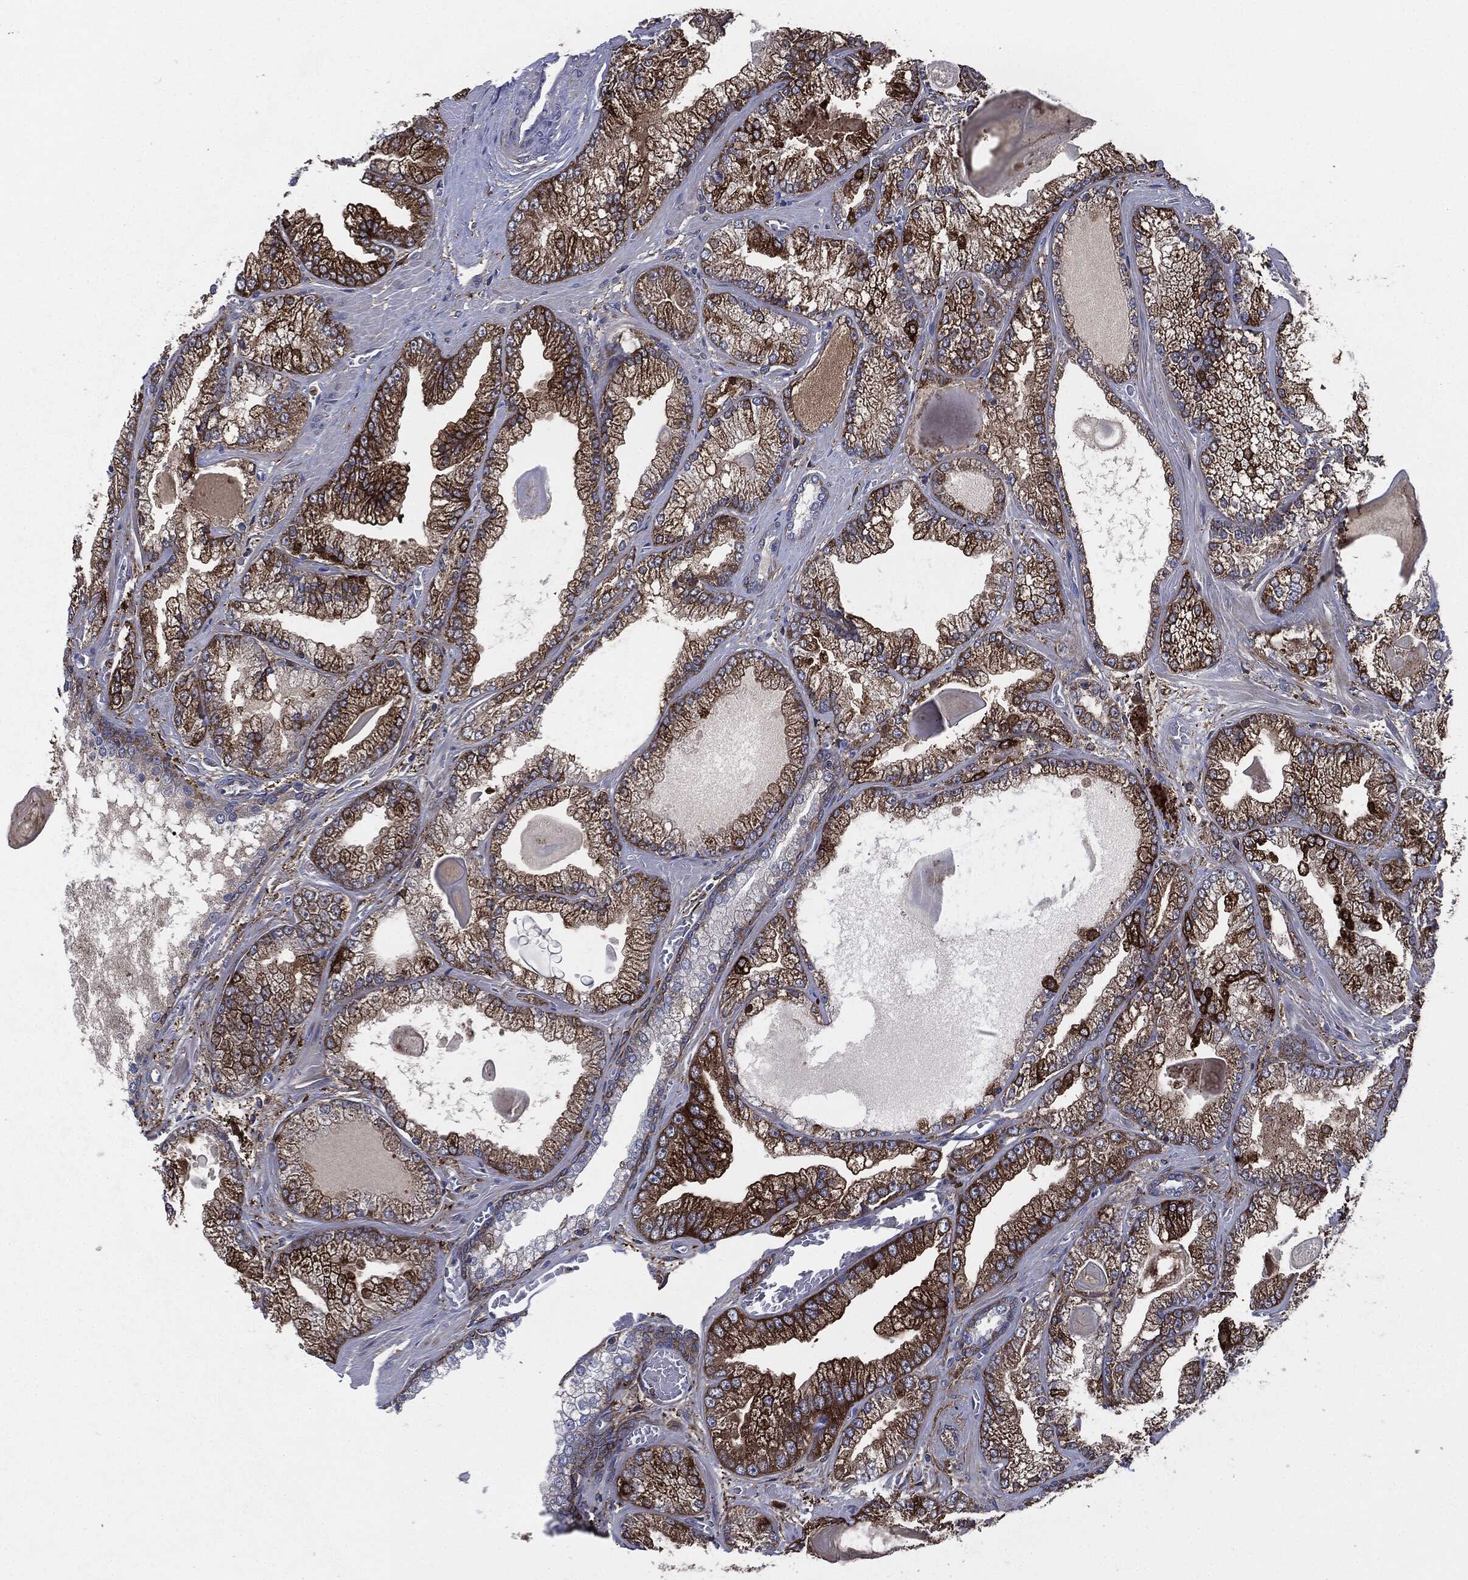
{"staining": {"intensity": "strong", "quantity": ">75%", "location": "cytoplasmic/membranous"}, "tissue": "prostate cancer", "cell_type": "Tumor cells", "image_type": "cancer", "snomed": [{"axis": "morphology", "description": "Adenocarcinoma, Low grade"}, {"axis": "topography", "description": "Prostate"}], "caption": "Immunohistochemistry (DAB) staining of human prostate adenocarcinoma (low-grade) demonstrates strong cytoplasmic/membranous protein expression in about >75% of tumor cells.", "gene": "TMEM11", "patient": {"sex": "male", "age": 57}}